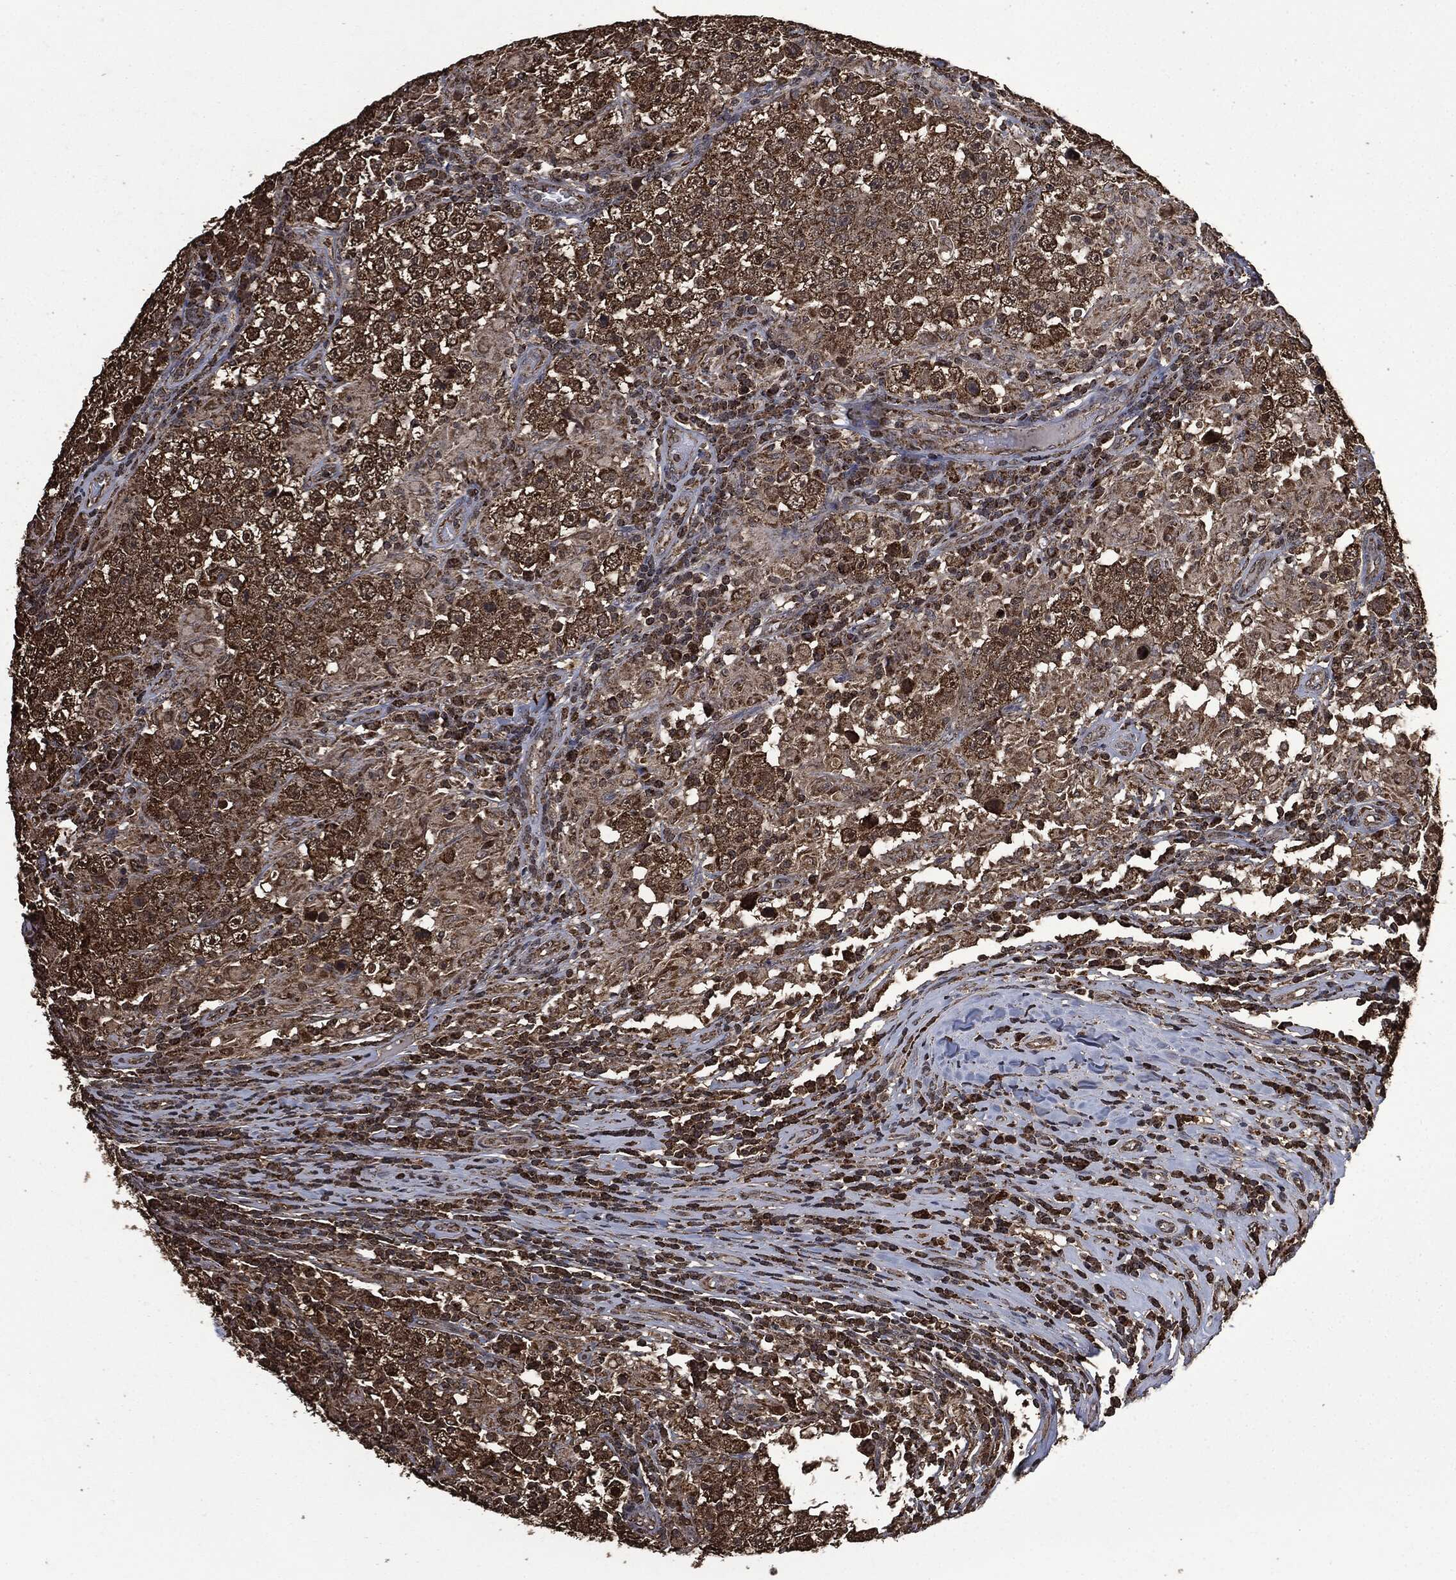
{"staining": {"intensity": "strong", "quantity": ">75%", "location": "cytoplasmic/membranous"}, "tissue": "testis cancer", "cell_type": "Tumor cells", "image_type": "cancer", "snomed": [{"axis": "morphology", "description": "Seminoma, NOS"}, {"axis": "morphology", "description": "Carcinoma, Embryonal, NOS"}, {"axis": "topography", "description": "Testis"}], "caption": "Testis seminoma tissue displays strong cytoplasmic/membranous positivity in about >75% of tumor cells The protein of interest is shown in brown color, while the nuclei are stained blue.", "gene": "LIG3", "patient": {"sex": "male", "age": 41}}